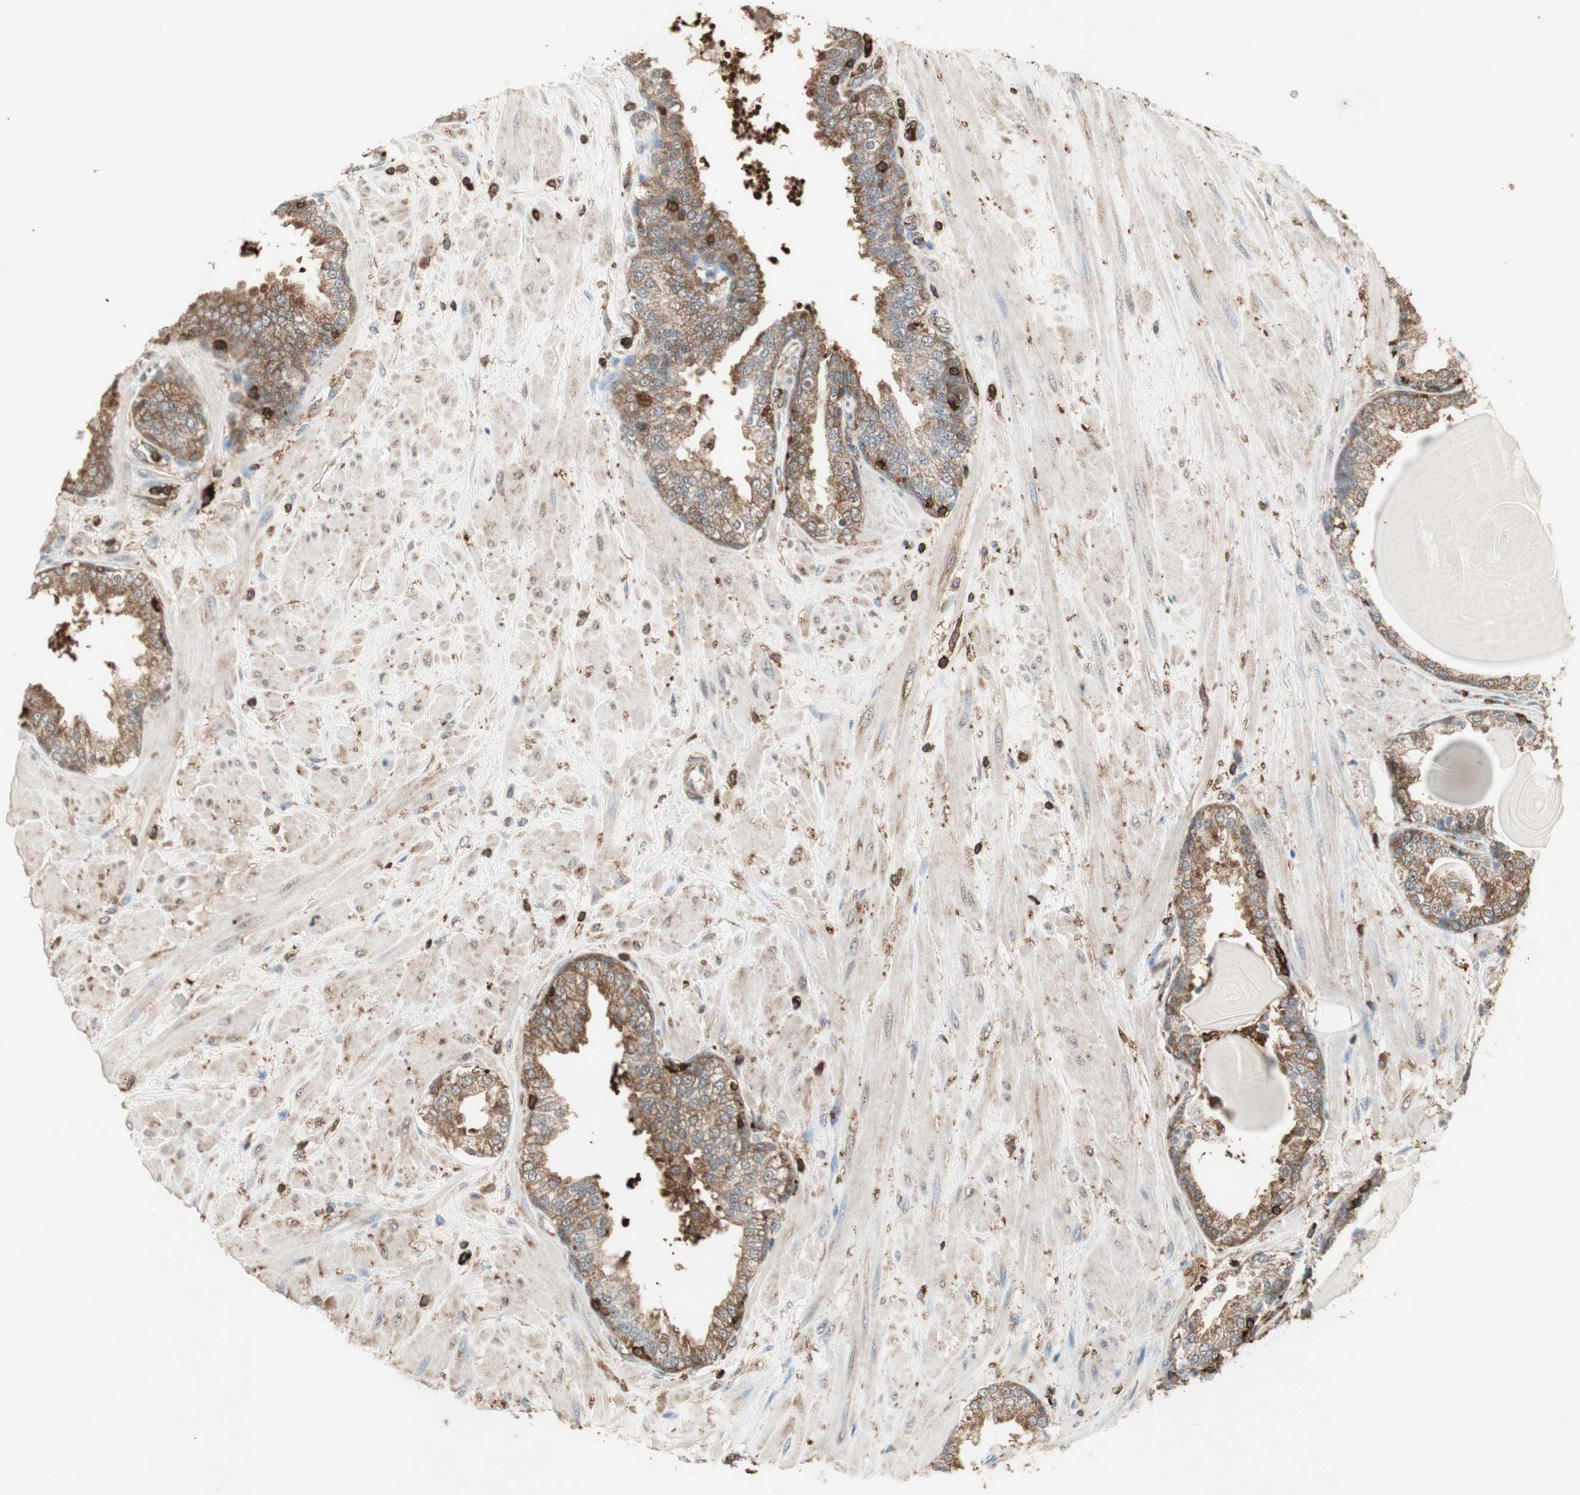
{"staining": {"intensity": "moderate", "quantity": ">75%", "location": "cytoplasmic/membranous"}, "tissue": "prostate", "cell_type": "Glandular cells", "image_type": "normal", "snomed": [{"axis": "morphology", "description": "Normal tissue, NOS"}, {"axis": "topography", "description": "Prostate"}], "caption": "The micrograph displays a brown stain indicating the presence of a protein in the cytoplasmic/membranous of glandular cells in prostate. Nuclei are stained in blue.", "gene": "MMP3", "patient": {"sex": "male", "age": 51}}